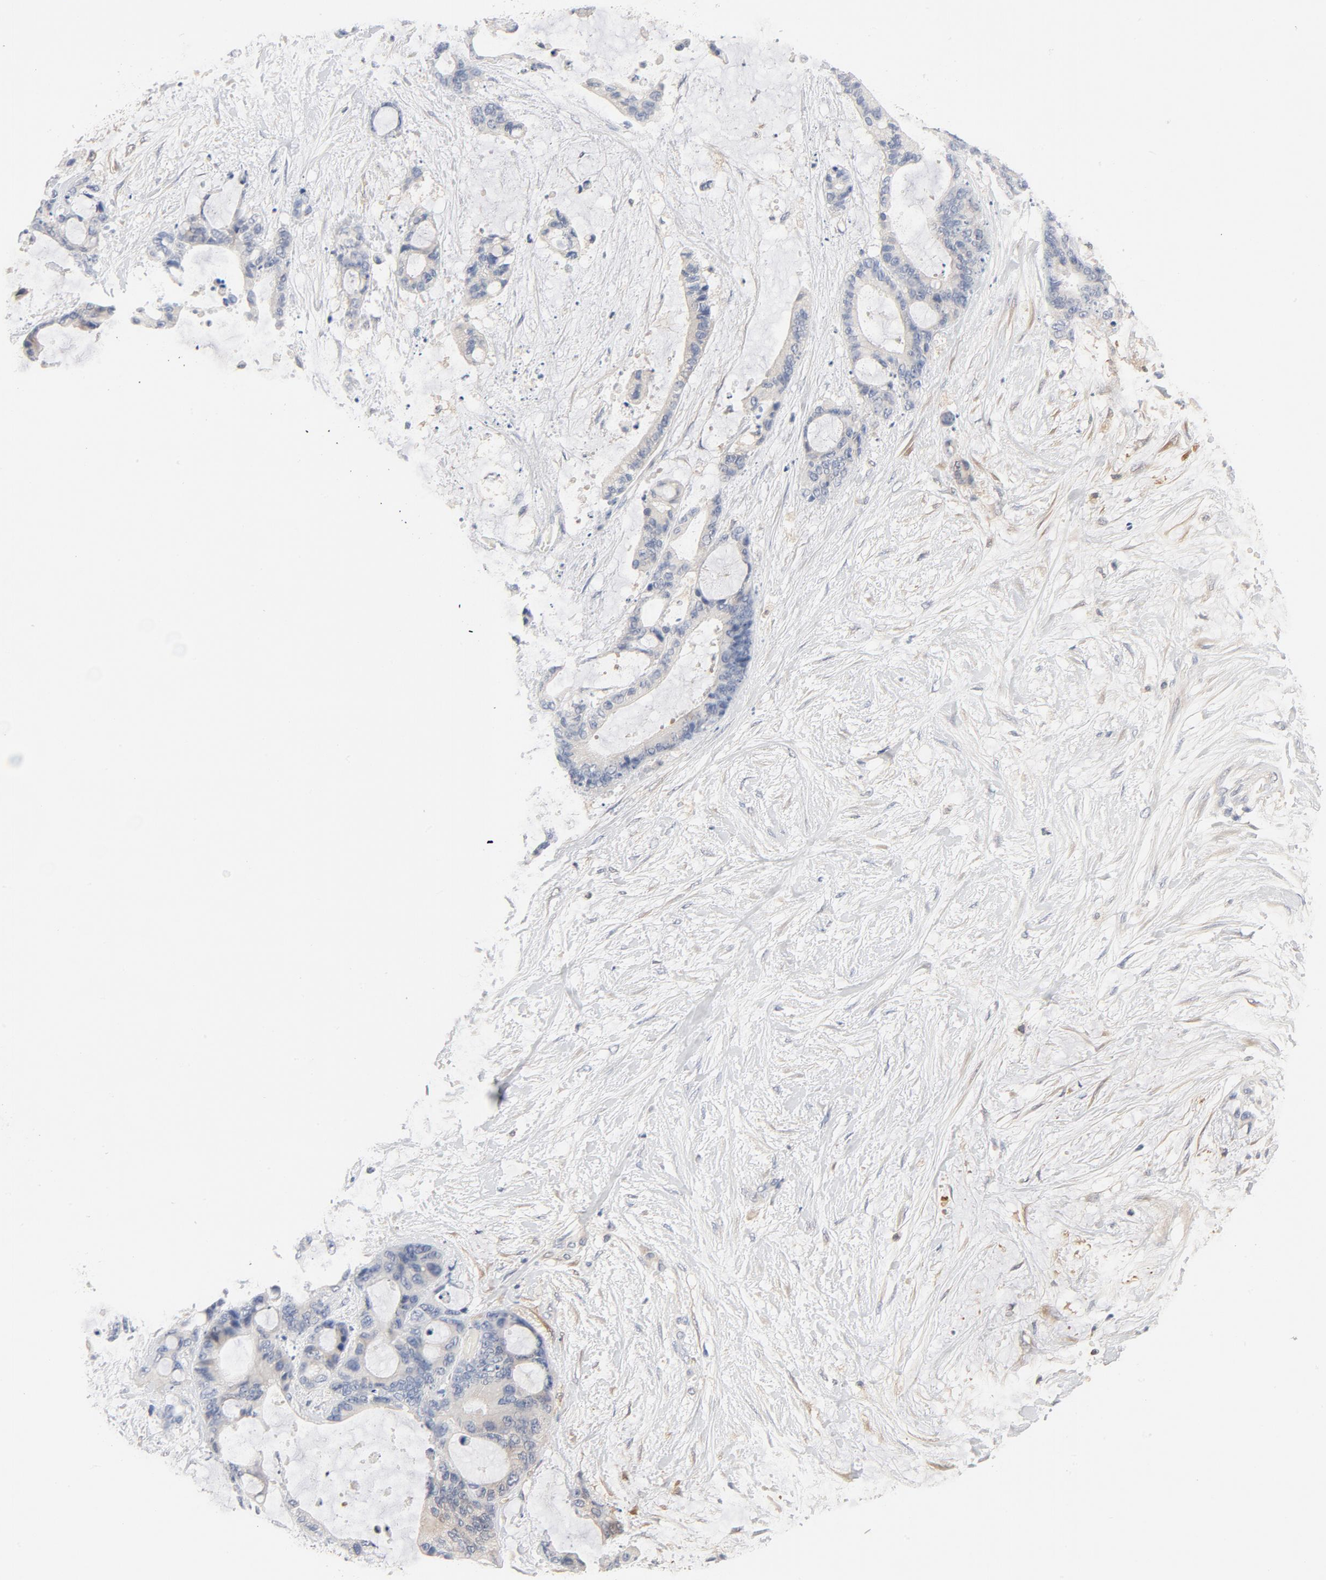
{"staining": {"intensity": "negative", "quantity": "none", "location": "none"}, "tissue": "liver cancer", "cell_type": "Tumor cells", "image_type": "cancer", "snomed": [{"axis": "morphology", "description": "Cholangiocarcinoma"}, {"axis": "topography", "description": "Liver"}], "caption": "DAB immunohistochemical staining of liver cancer (cholangiocarcinoma) displays no significant expression in tumor cells.", "gene": "STAT1", "patient": {"sex": "female", "age": 73}}